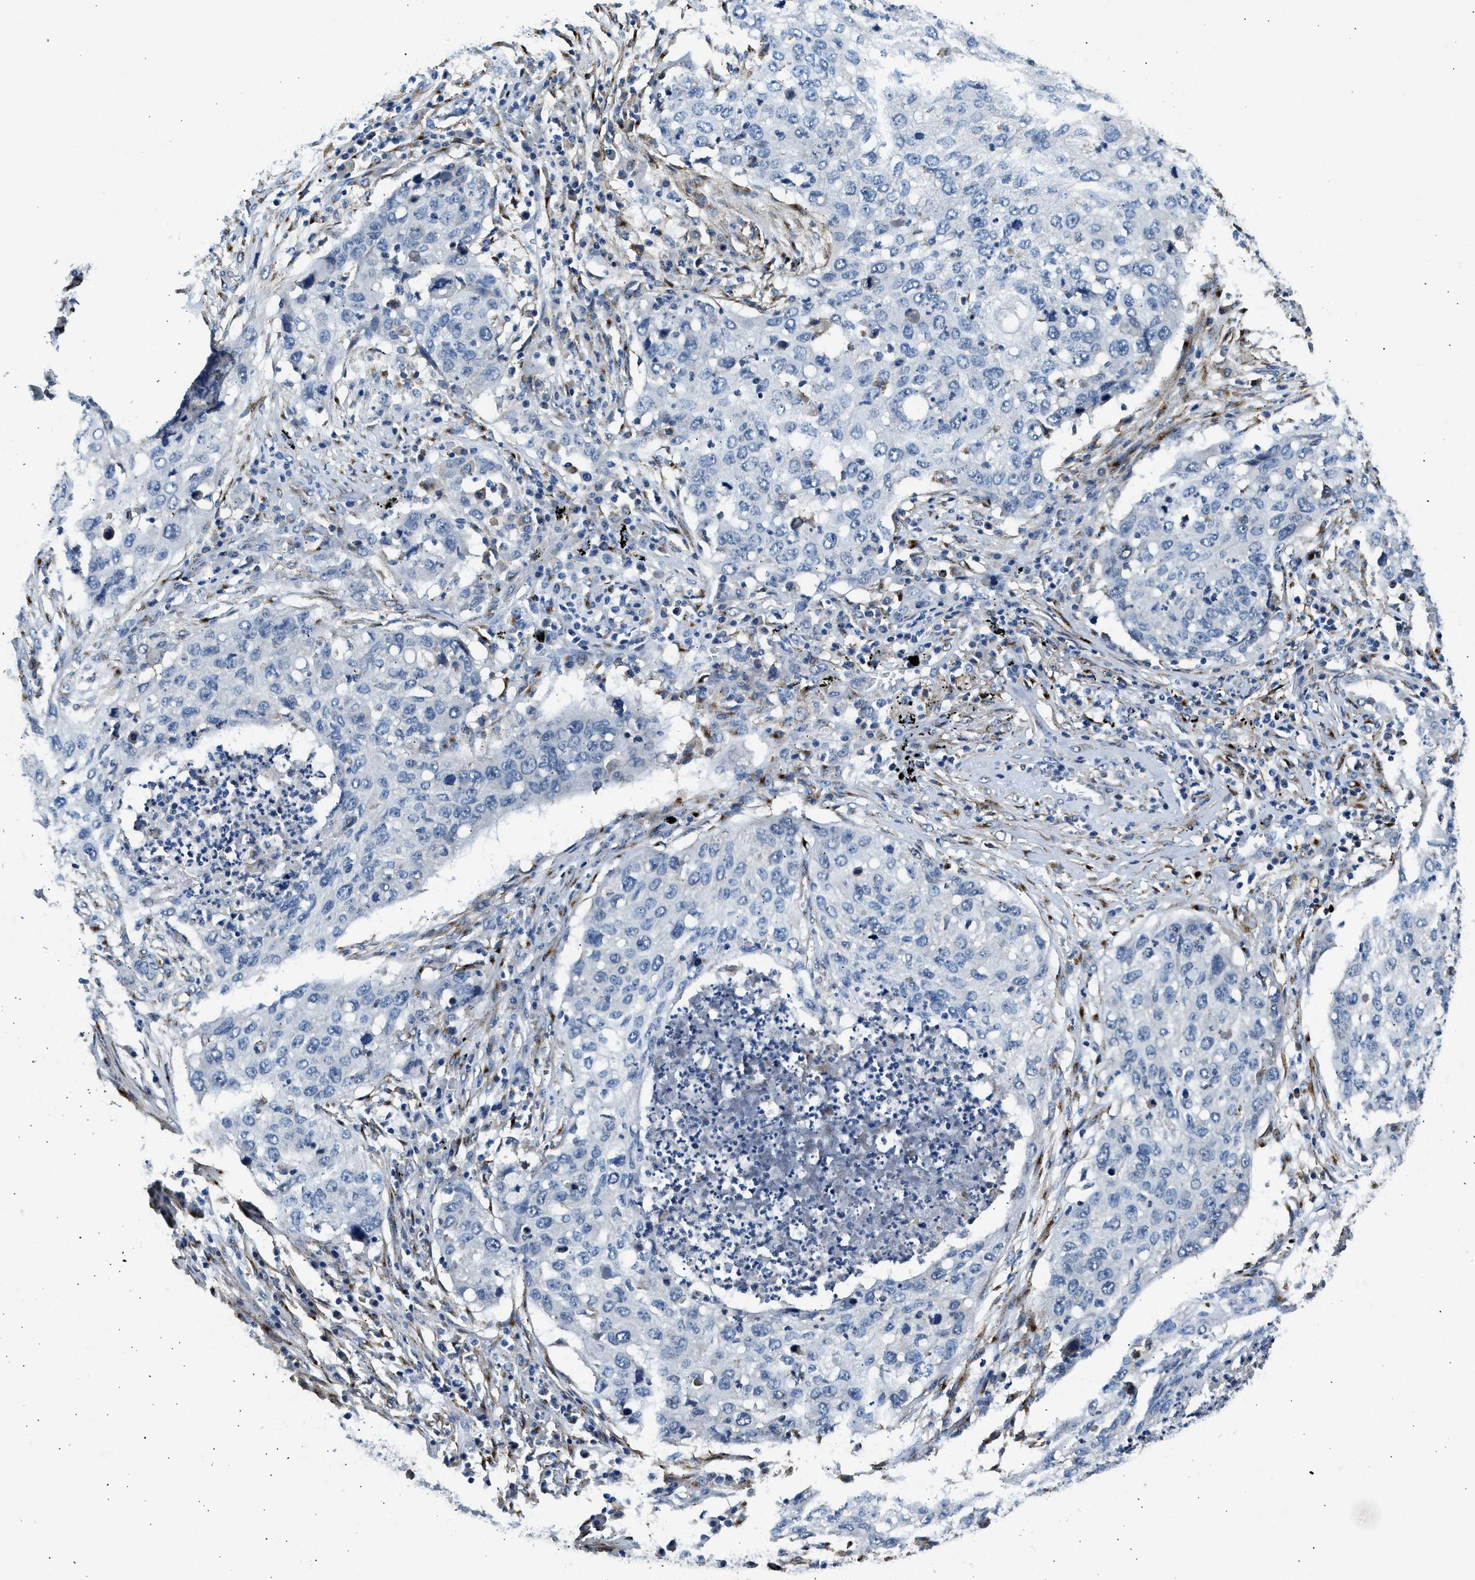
{"staining": {"intensity": "negative", "quantity": "none", "location": "none"}, "tissue": "lung cancer", "cell_type": "Tumor cells", "image_type": "cancer", "snomed": [{"axis": "morphology", "description": "Squamous cell carcinoma, NOS"}, {"axis": "topography", "description": "Lung"}], "caption": "Squamous cell carcinoma (lung) was stained to show a protein in brown. There is no significant expression in tumor cells.", "gene": "LRP1", "patient": {"sex": "female", "age": 63}}